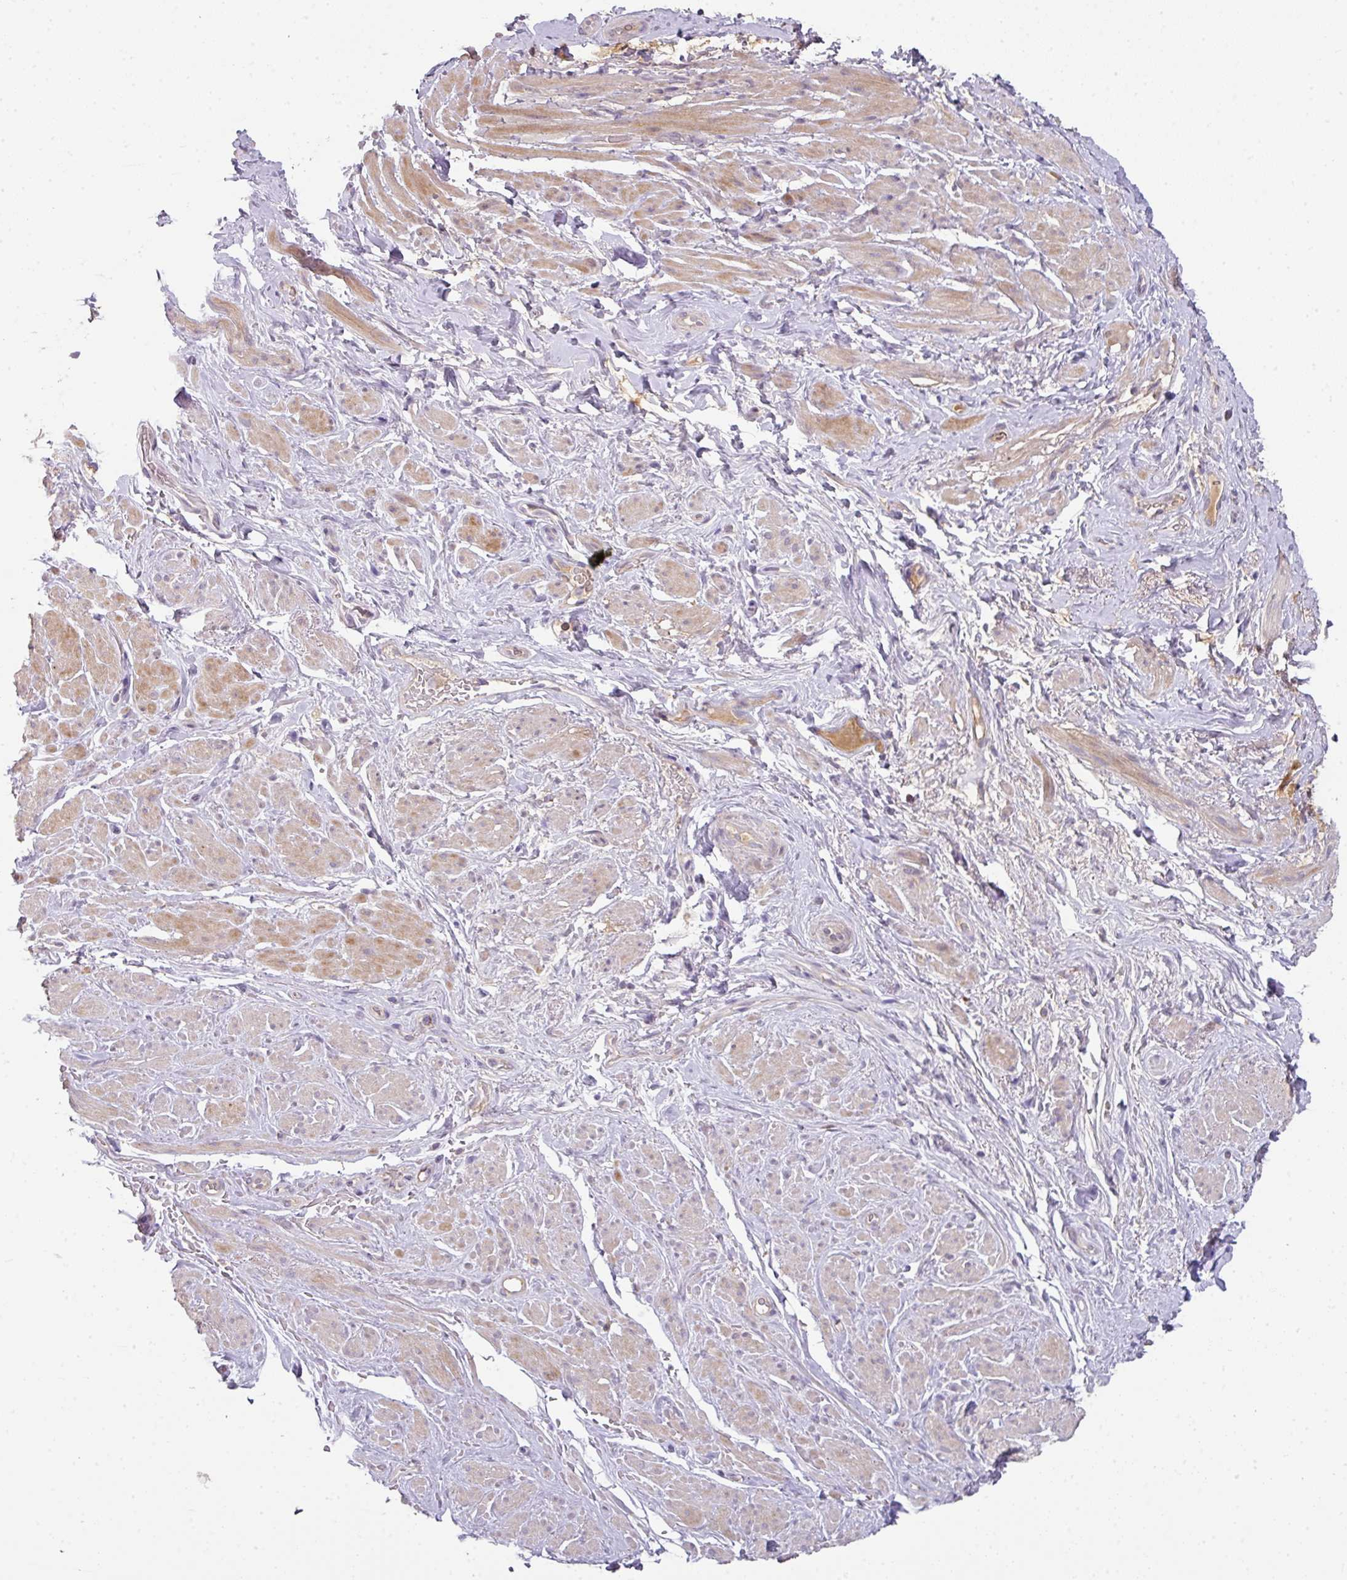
{"staining": {"intensity": "moderate", "quantity": "25%-75%", "location": "cytoplasmic/membranous"}, "tissue": "smooth muscle", "cell_type": "Smooth muscle cells", "image_type": "normal", "snomed": [{"axis": "morphology", "description": "Normal tissue, NOS"}, {"axis": "topography", "description": "Smooth muscle"}, {"axis": "topography", "description": "Peripheral nerve tissue"}], "caption": "Brown immunohistochemical staining in unremarkable human smooth muscle demonstrates moderate cytoplasmic/membranous positivity in approximately 25%-75% of smooth muscle cells. The protein of interest is stained brown, and the nuclei are stained in blue (DAB (3,3'-diaminobenzidine) IHC with brightfield microscopy, high magnification).", "gene": "ZNF266", "patient": {"sex": "male", "age": 69}}